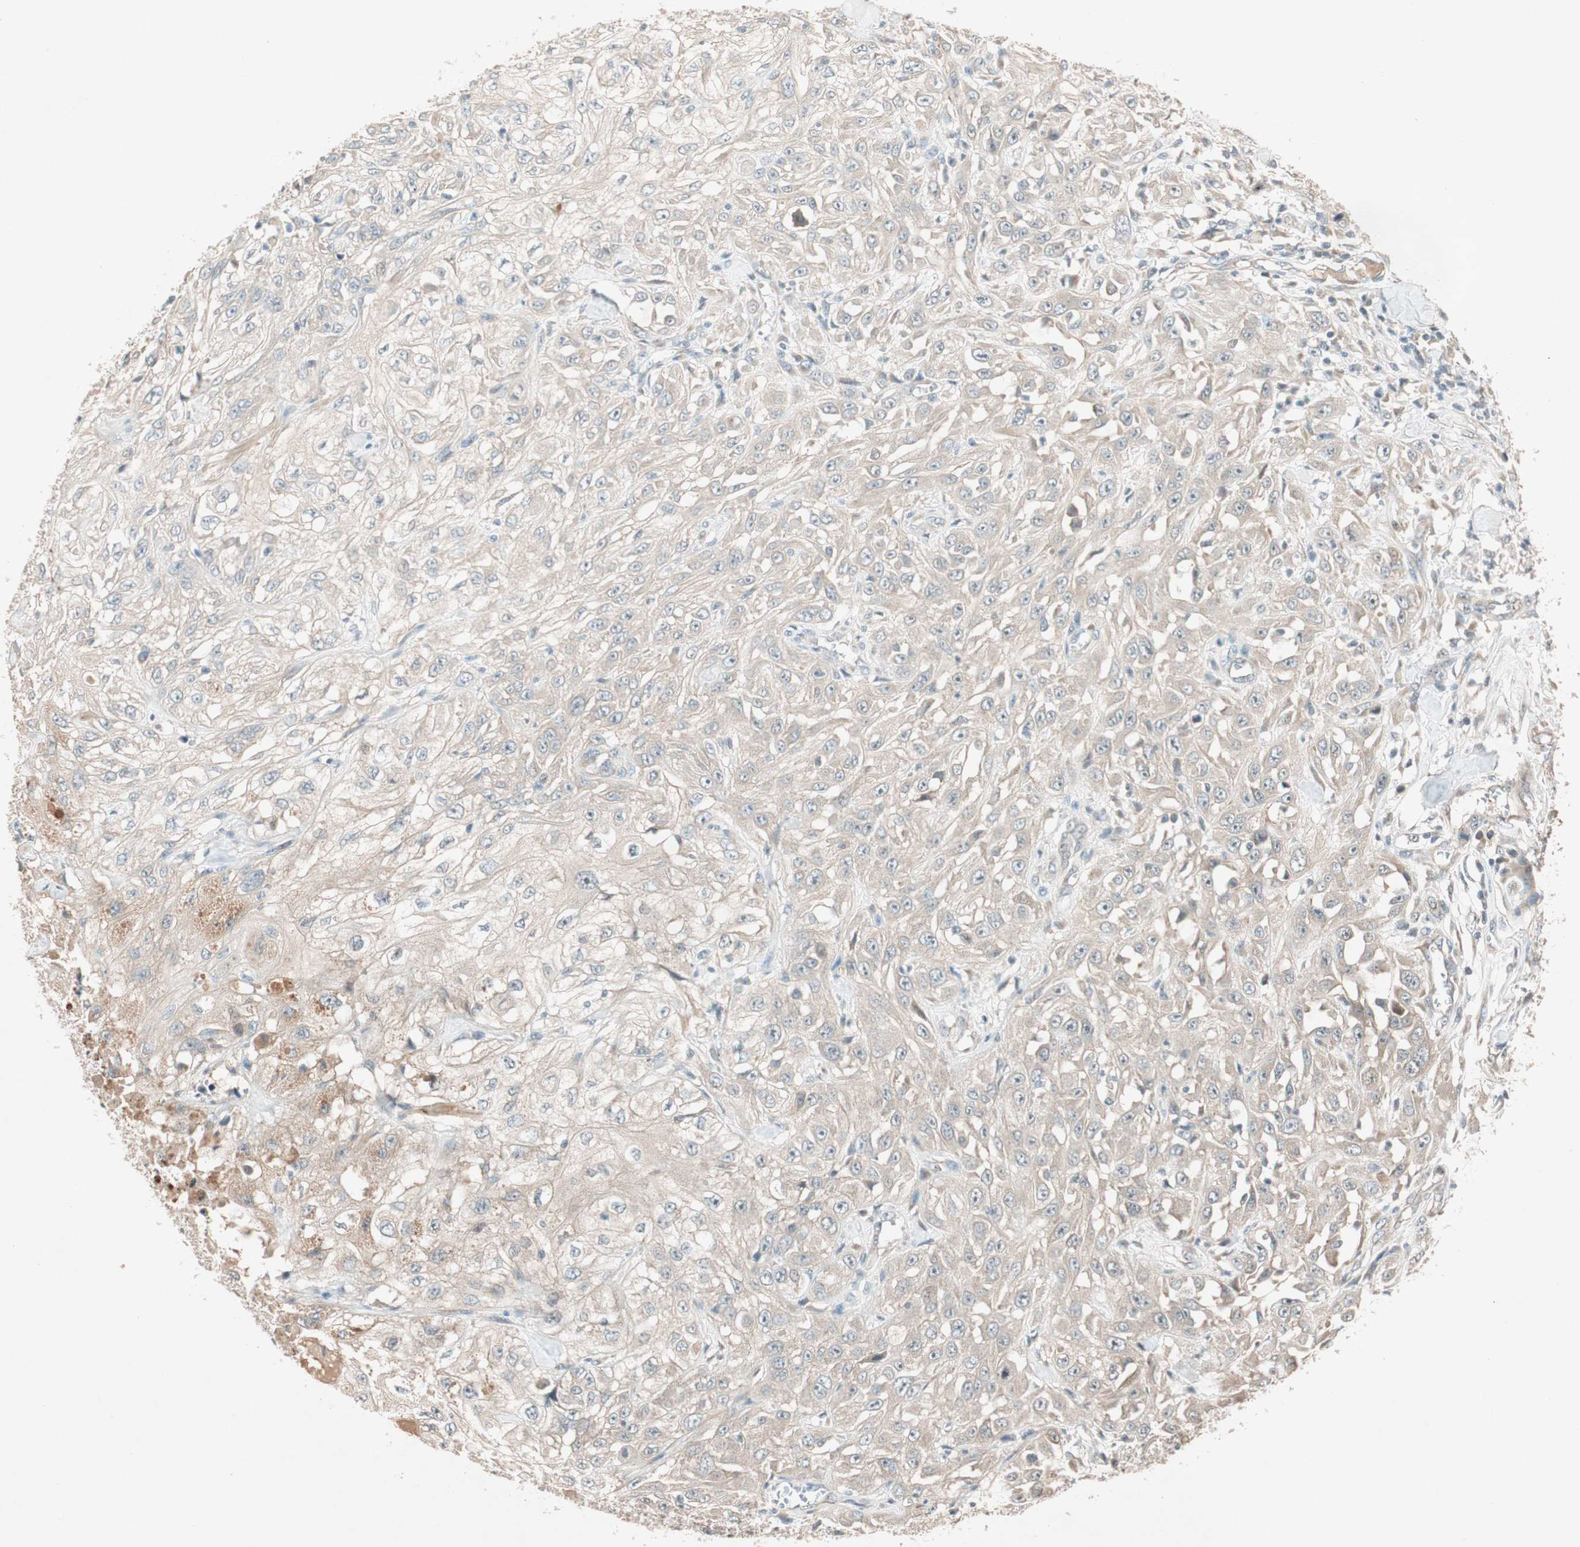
{"staining": {"intensity": "weak", "quantity": "<25%", "location": "cytoplasmic/membranous"}, "tissue": "skin cancer", "cell_type": "Tumor cells", "image_type": "cancer", "snomed": [{"axis": "morphology", "description": "Squamous cell carcinoma, NOS"}, {"axis": "morphology", "description": "Squamous cell carcinoma, metastatic, NOS"}, {"axis": "topography", "description": "Skin"}, {"axis": "topography", "description": "Lymph node"}], "caption": "This is an immunohistochemistry (IHC) micrograph of human skin cancer. There is no staining in tumor cells.", "gene": "EPHA6", "patient": {"sex": "male", "age": 75}}